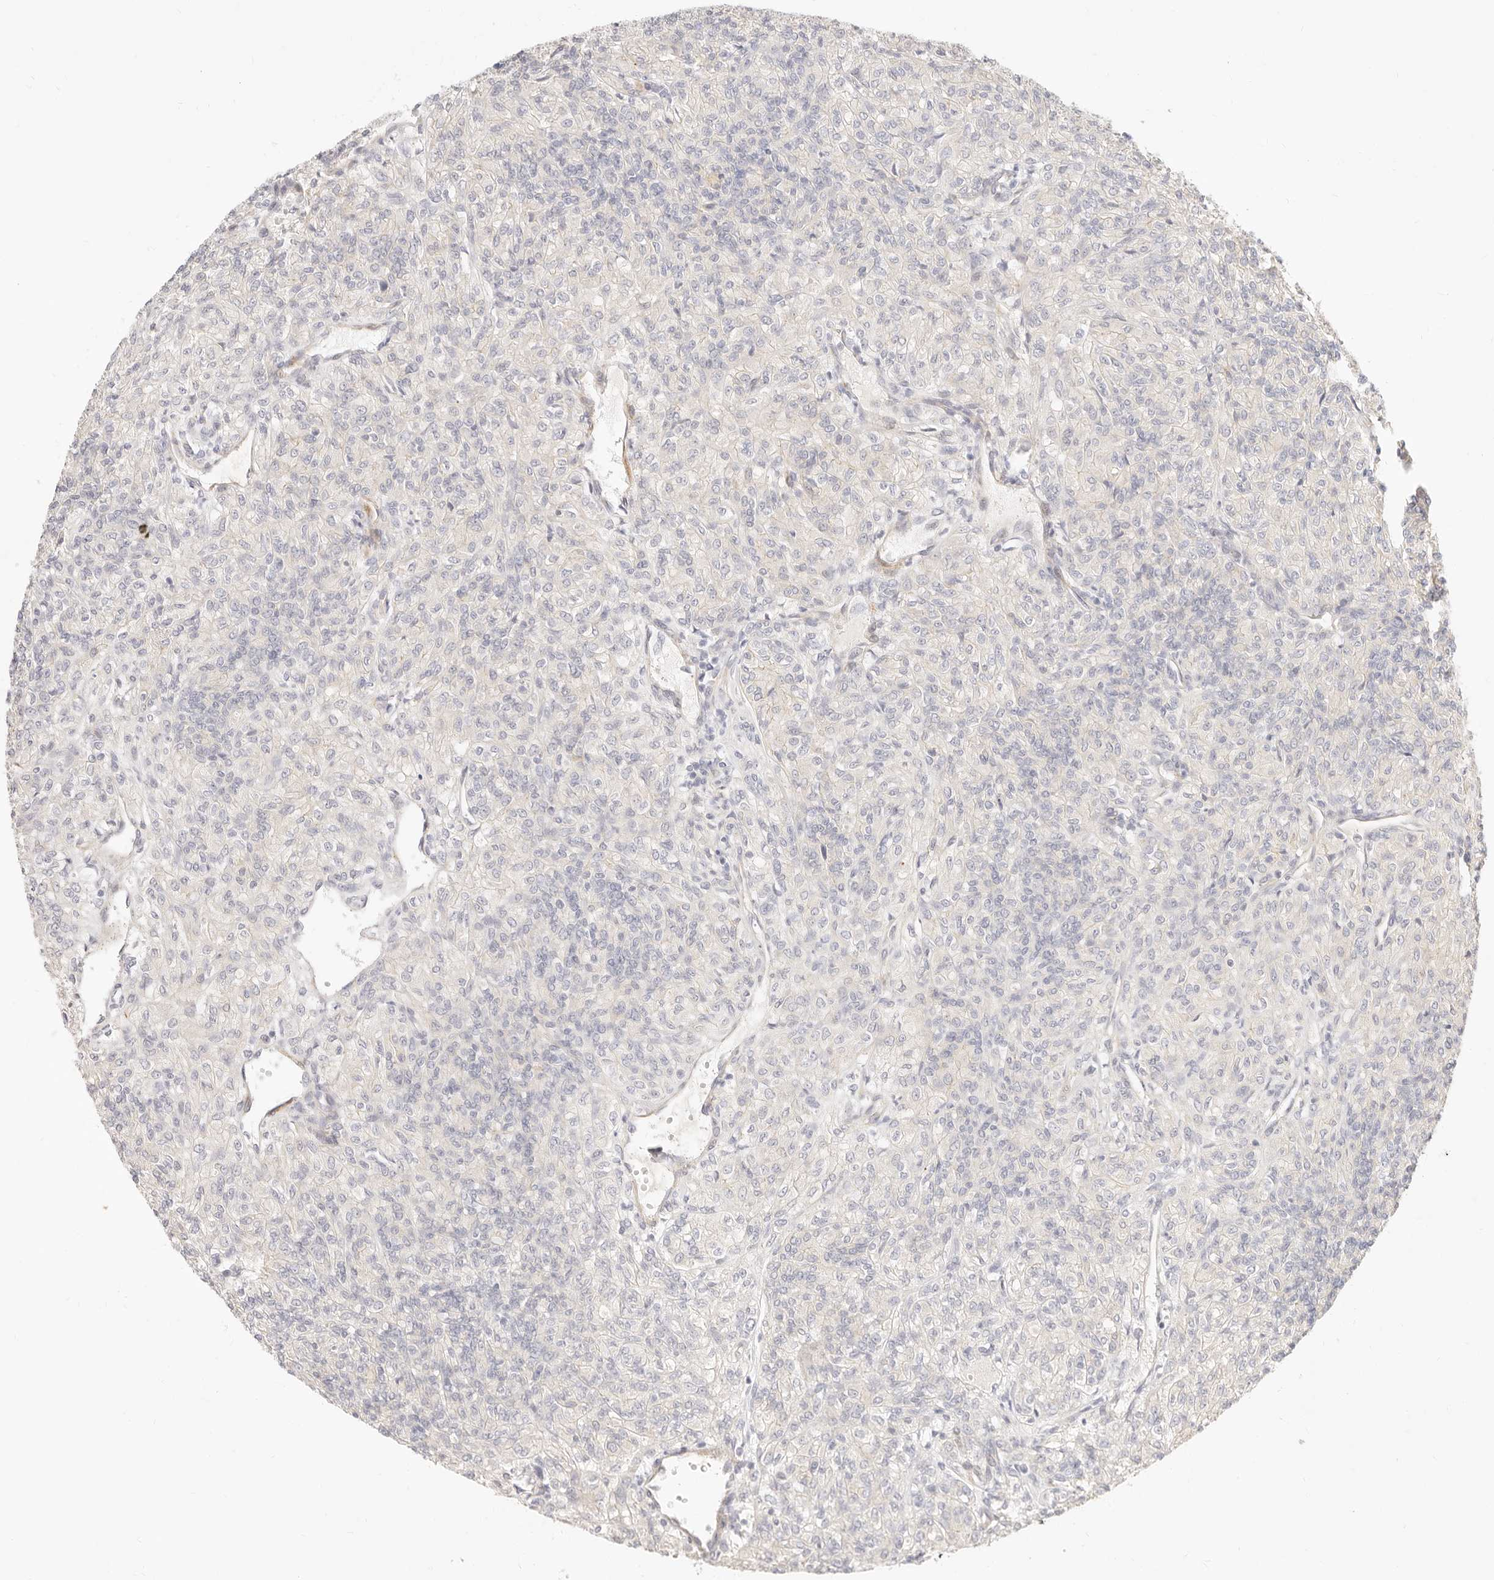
{"staining": {"intensity": "negative", "quantity": "none", "location": "none"}, "tissue": "renal cancer", "cell_type": "Tumor cells", "image_type": "cancer", "snomed": [{"axis": "morphology", "description": "Adenocarcinoma, NOS"}, {"axis": "topography", "description": "Kidney"}], "caption": "The immunohistochemistry (IHC) photomicrograph has no significant expression in tumor cells of renal cancer tissue.", "gene": "UBXN10", "patient": {"sex": "male", "age": 77}}